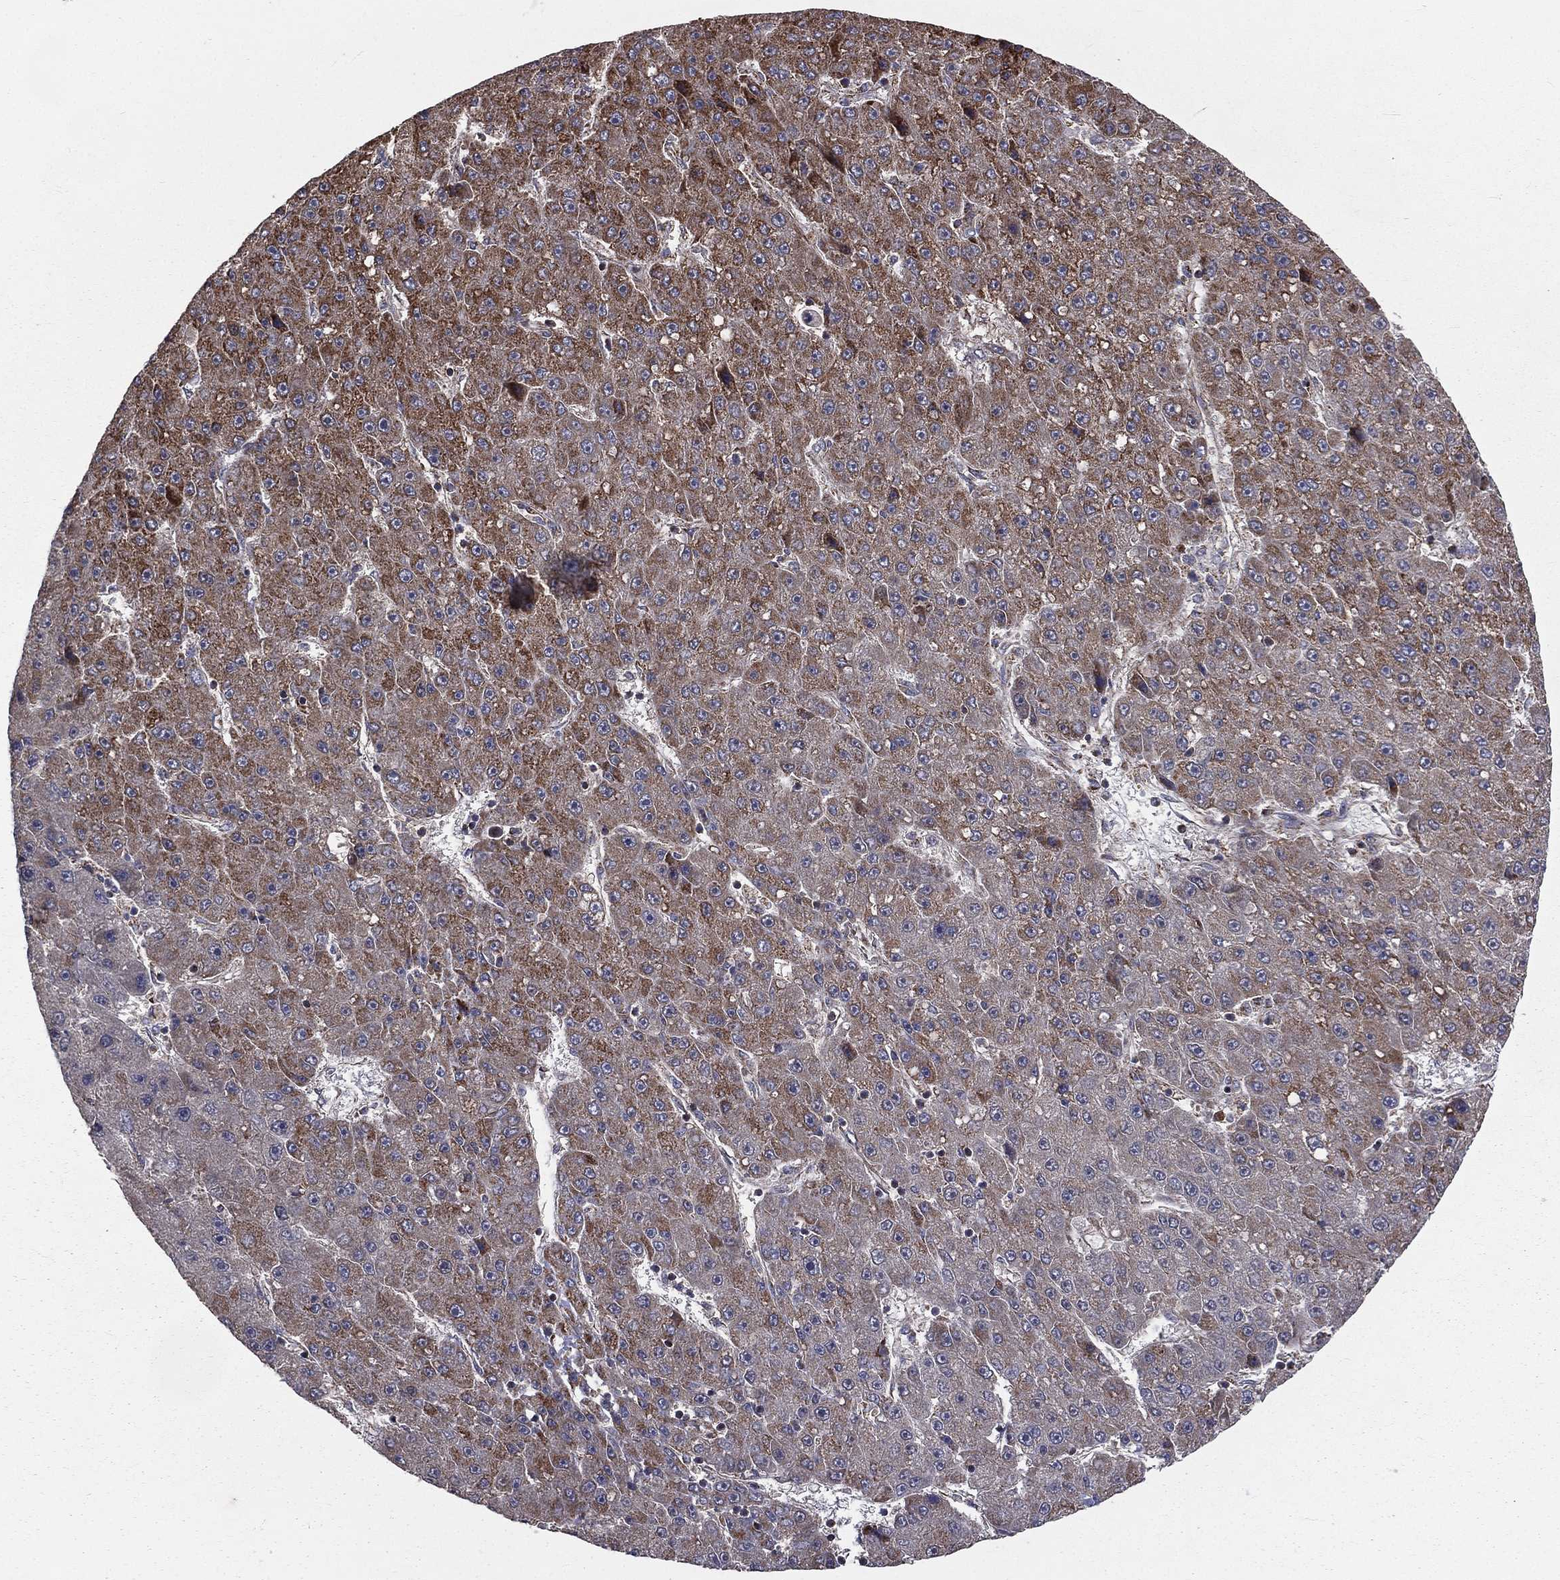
{"staining": {"intensity": "moderate", "quantity": ">75%", "location": "cytoplasmic/membranous"}, "tissue": "liver cancer", "cell_type": "Tumor cells", "image_type": "cancer", "snomed": [{"axis": "morphology", "description": "Carcinoma, Hepatocellular, NOS"}, {"axis": "topography", "description": "Liver"}], "caption": "Protein positivity by immunohistochemistry (IHC) demonstrates moderate cytoplasmic/membranous expression in about >75% of tumor cells in hepatocellular carcinoma (liver).", "gene": "GPD1", "patient": {"sex": "male", "age": 67}}